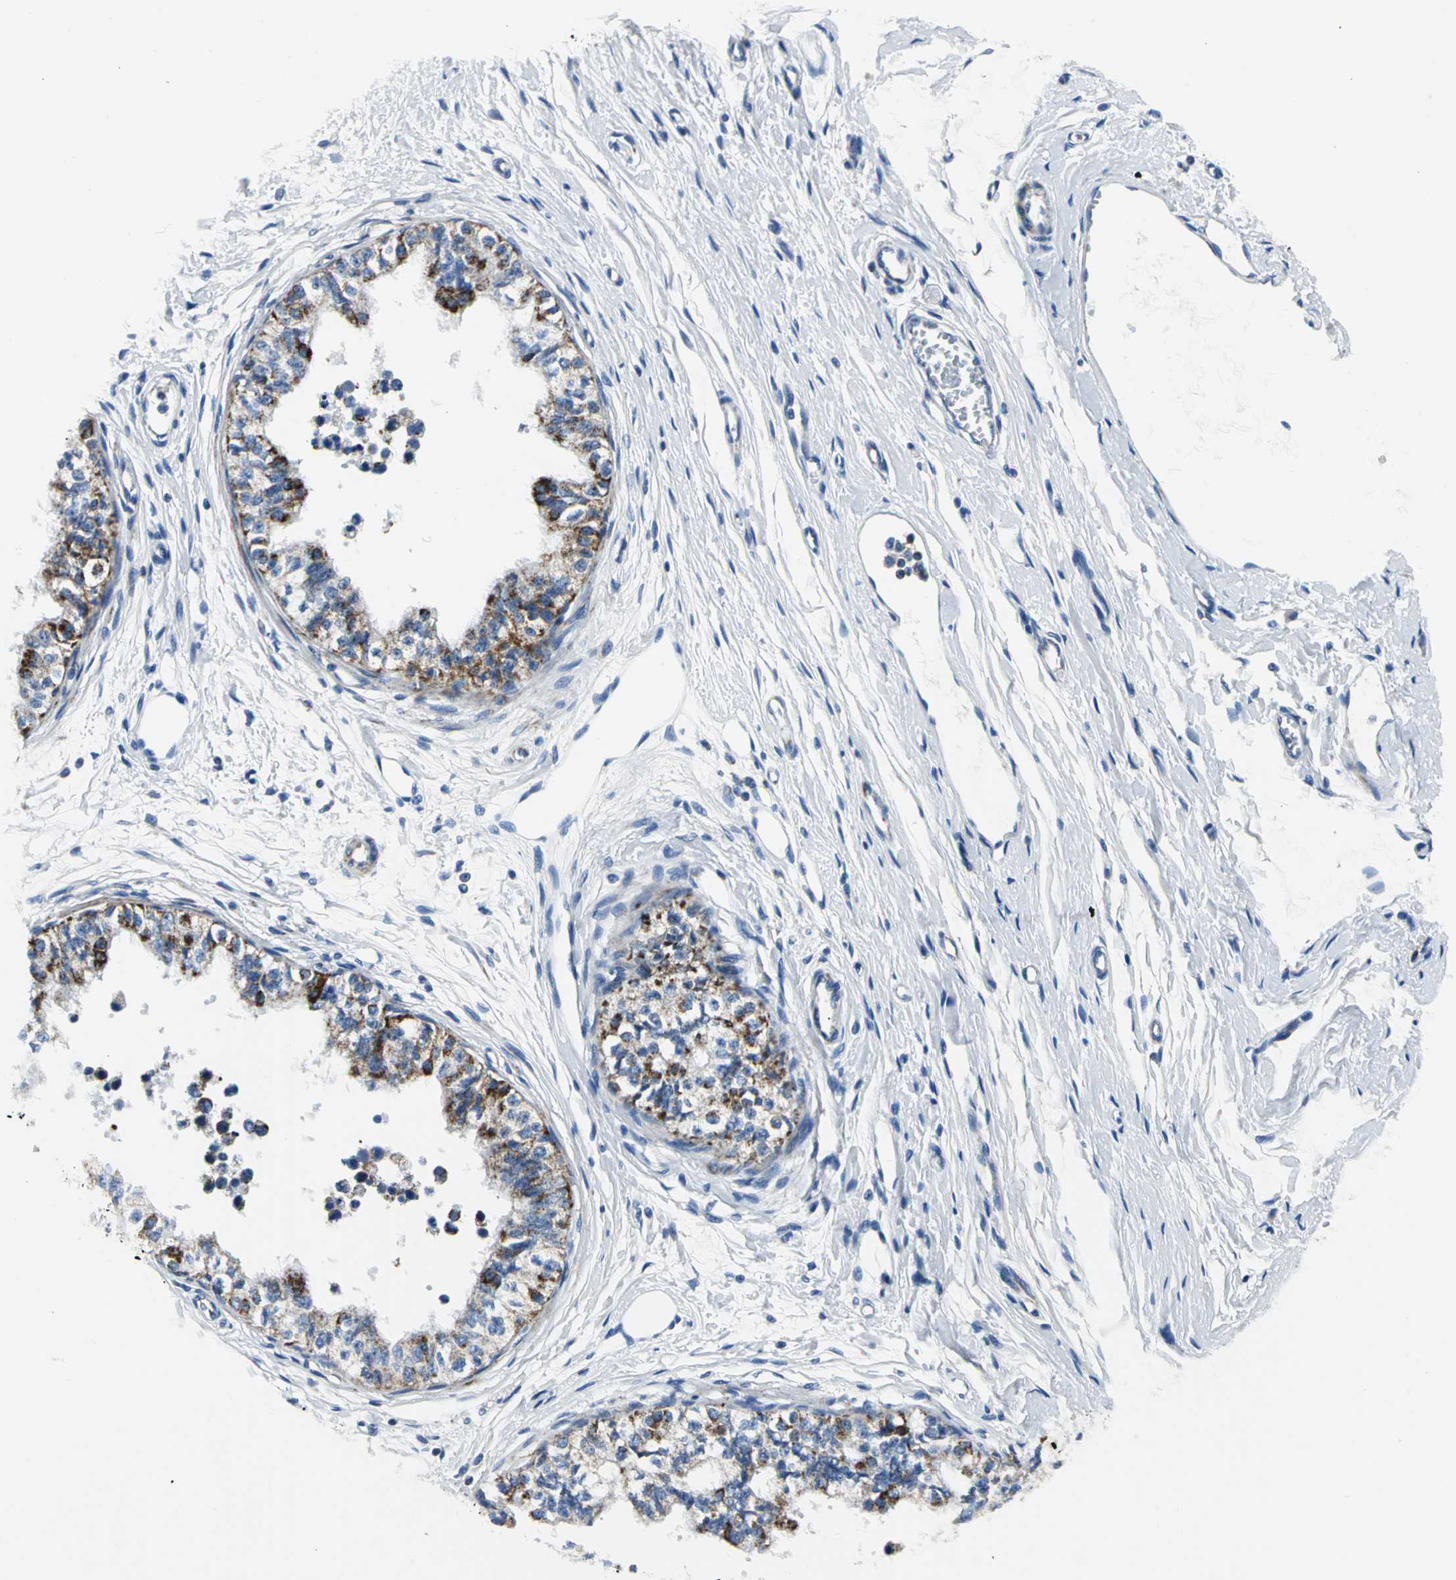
{"staining": {"intensity": "weak", "quantity": "25%-75%", "location": "cytoplasmic/membranous"}, "tissue": "epididymis", "cell_type": "Glandular cells", "image_type": "normal", "snomed": [{"axis": "morphology", "description": "Normal tissue, NOS"}, {"axis": "morphology", "description": "Adenocarcinoma, metastatic, NOS"}, {"axis": "topography", "description": "Testis"}, {"axis": "topography", "description": "Epididymis"}], "caption": "An immunohistochemistry (IHC) photomicrograph of benign tissue is shown. Protein staining in brown labels weak cytoplasmic/membranous positivity in epididymis within glandular cells. Using DAB (3,3'-diaminobenzidine) (brown) and hematoxylin (blue) stains, captured at high magnification using brightfield microscopy.", "gene": "IFI6", "patient": {"sex": "male", "age": 26}}